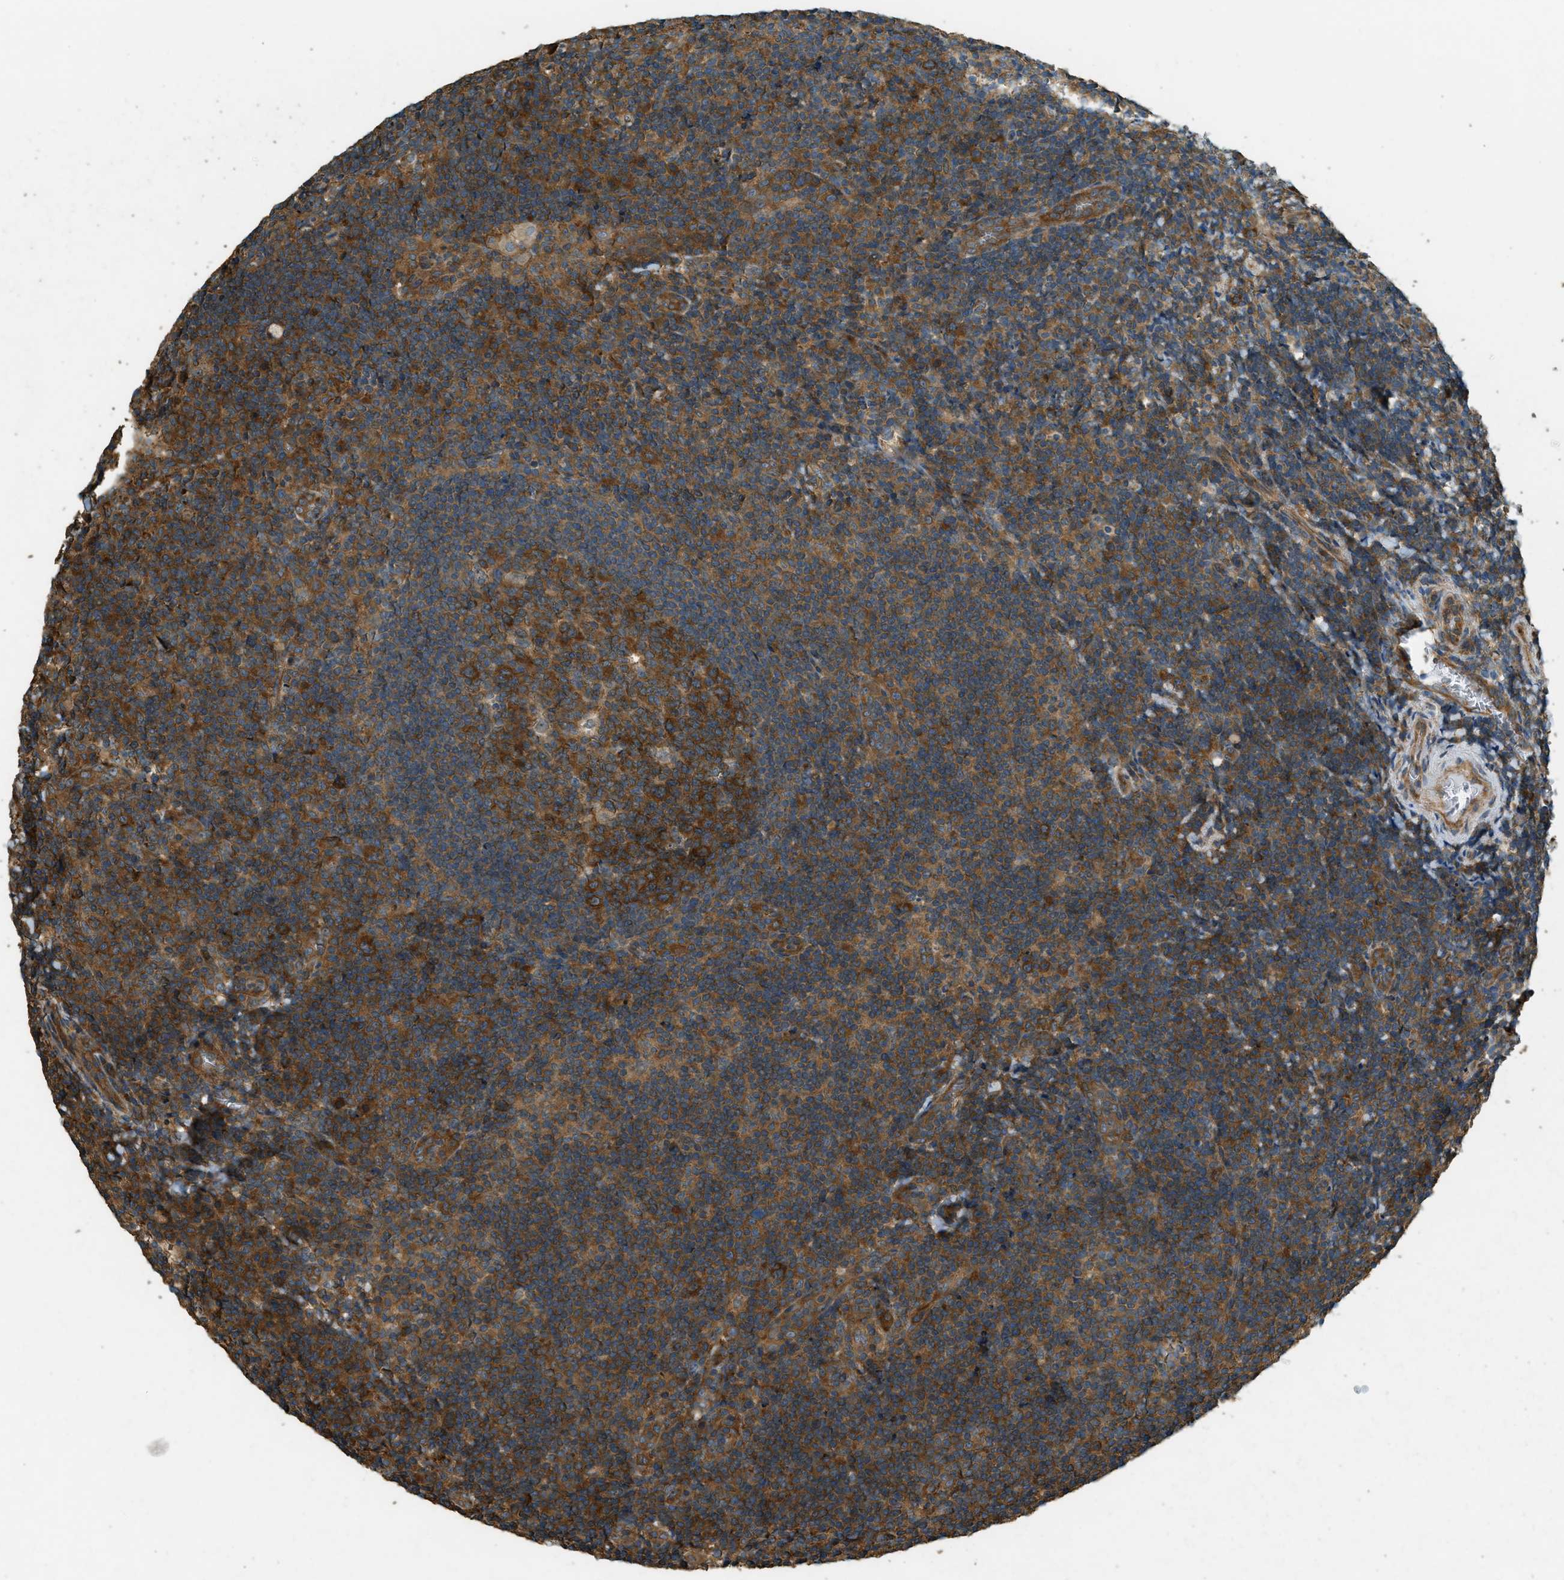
{"staining": {"intensity": "strong", "quantity": ">75%", "location": "cytoplasmic/membranous"}, "tissue": "tonsil", "cell_type": "Germinal center cells", "image_type": "normal", "snomed": [{"axis": "morphology", "description": "Normal tissue, NOS"}, {"axis": "topography", "description": "Tonsil"}], "caption": "Immunohistochemical staining of benign human tonsil reveals strong cytoplasmic/membranous protein positivity in about >75% of germinal center cells. (DAB = brown stain, brightfield microscopy at high magnification).", "gene": "MARS1", "patient": {"sex": "male", "age": 37}}